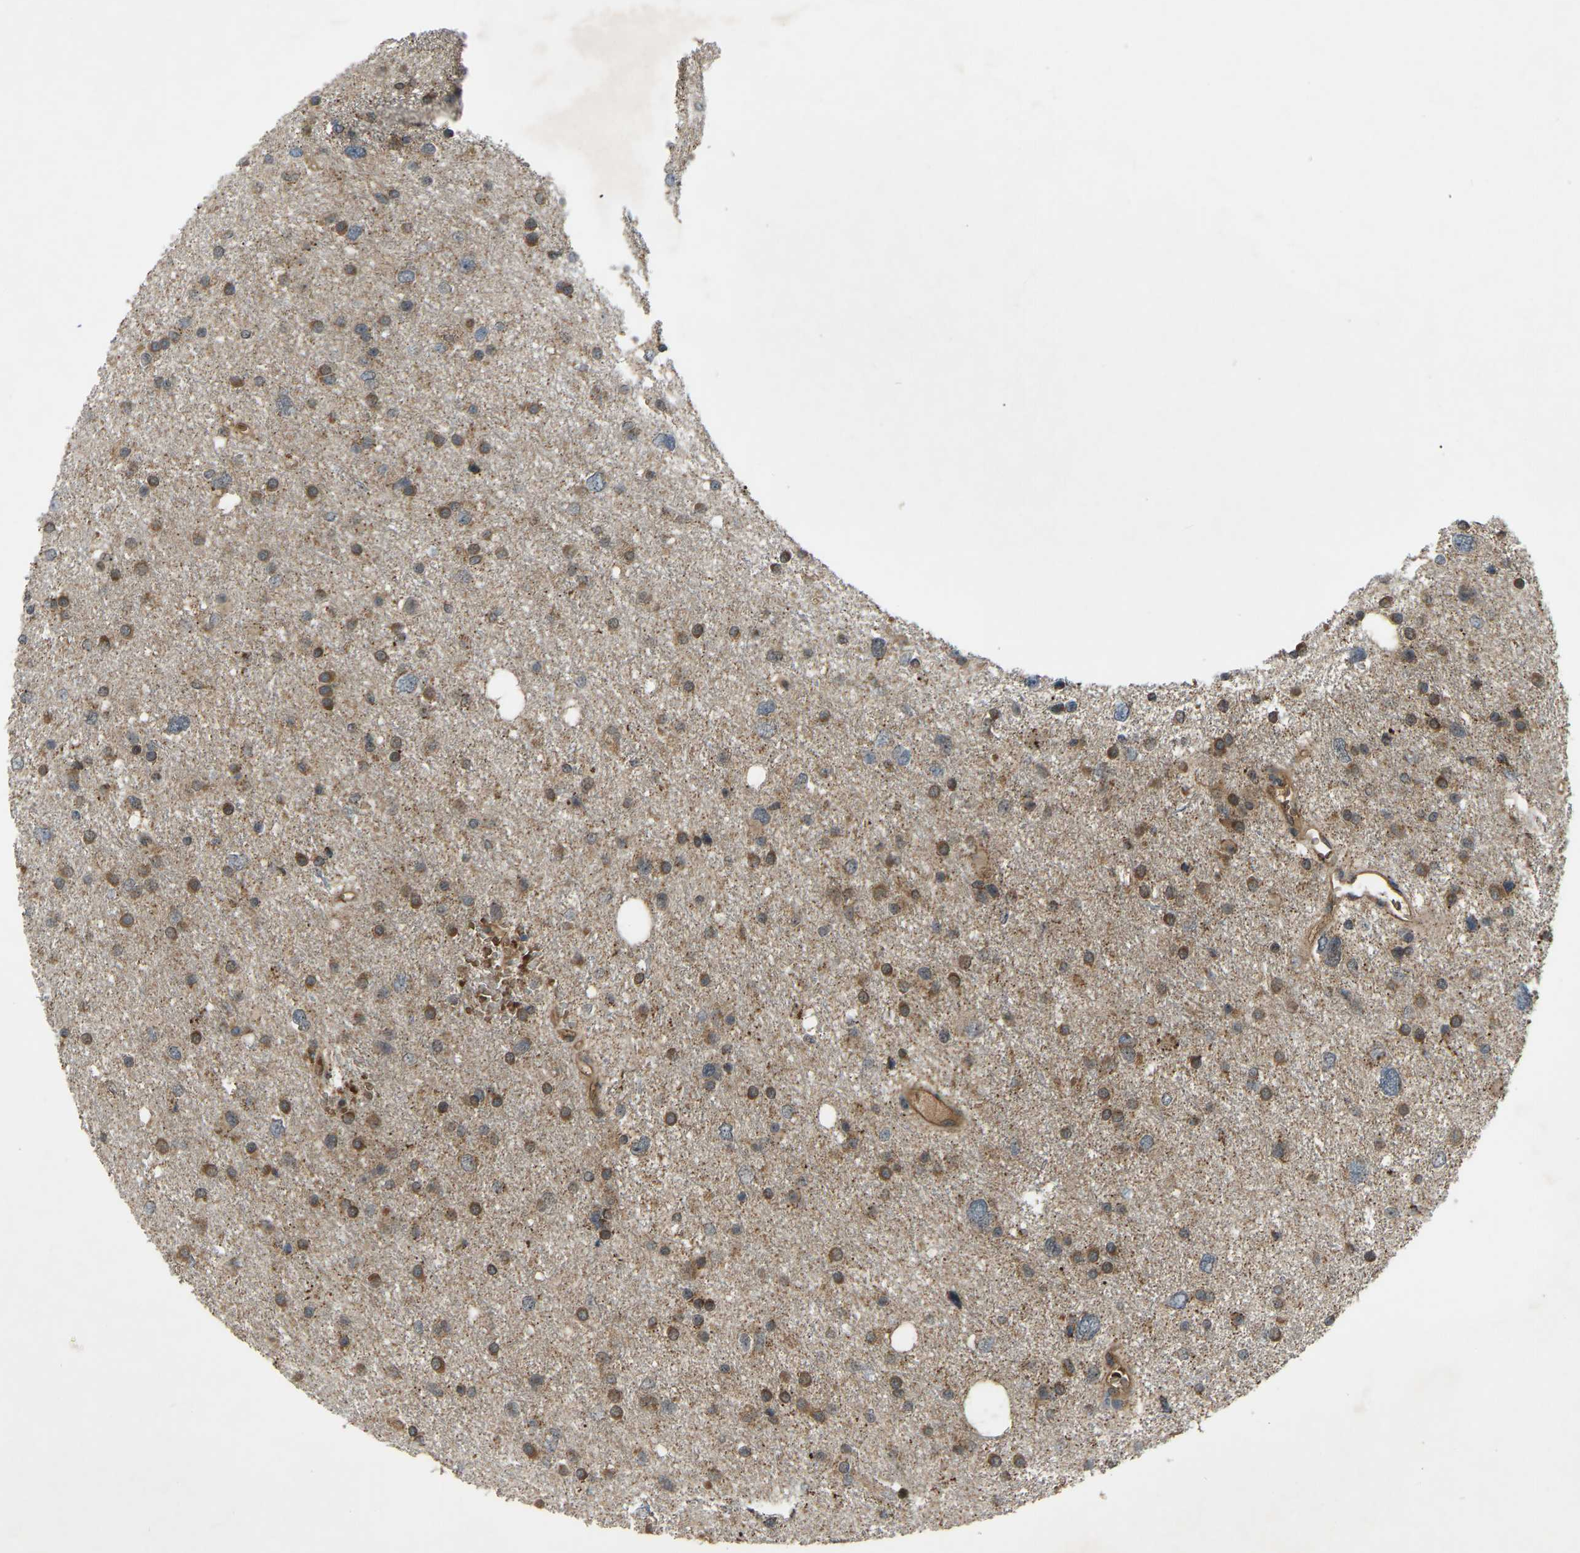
{"staining": {"intensity": "moderate", "quantity": "25%-75%", "location": "cytoplasmic/membranous"}, "tissue": "glioma", "cell_type": "Tumor cells", "image_type": "cancer", "snomed": [{"axis": "morphology", "description": "Glioma, malignant, Low grade"}, {"axis": "topography", "description": "Brain"}], "caption": "IHC image of neoplastic tissue: human glioma stained using immunohistochemistry (IHC) reveals medium levels of moderate protein expression localized specifically in the cytoplasmic/membranous of tumor cells, appearing as a cytoplasmic/membranous brown color.", "gene": "ZNF71", "patient": {"sex": "female", "age": 37}}